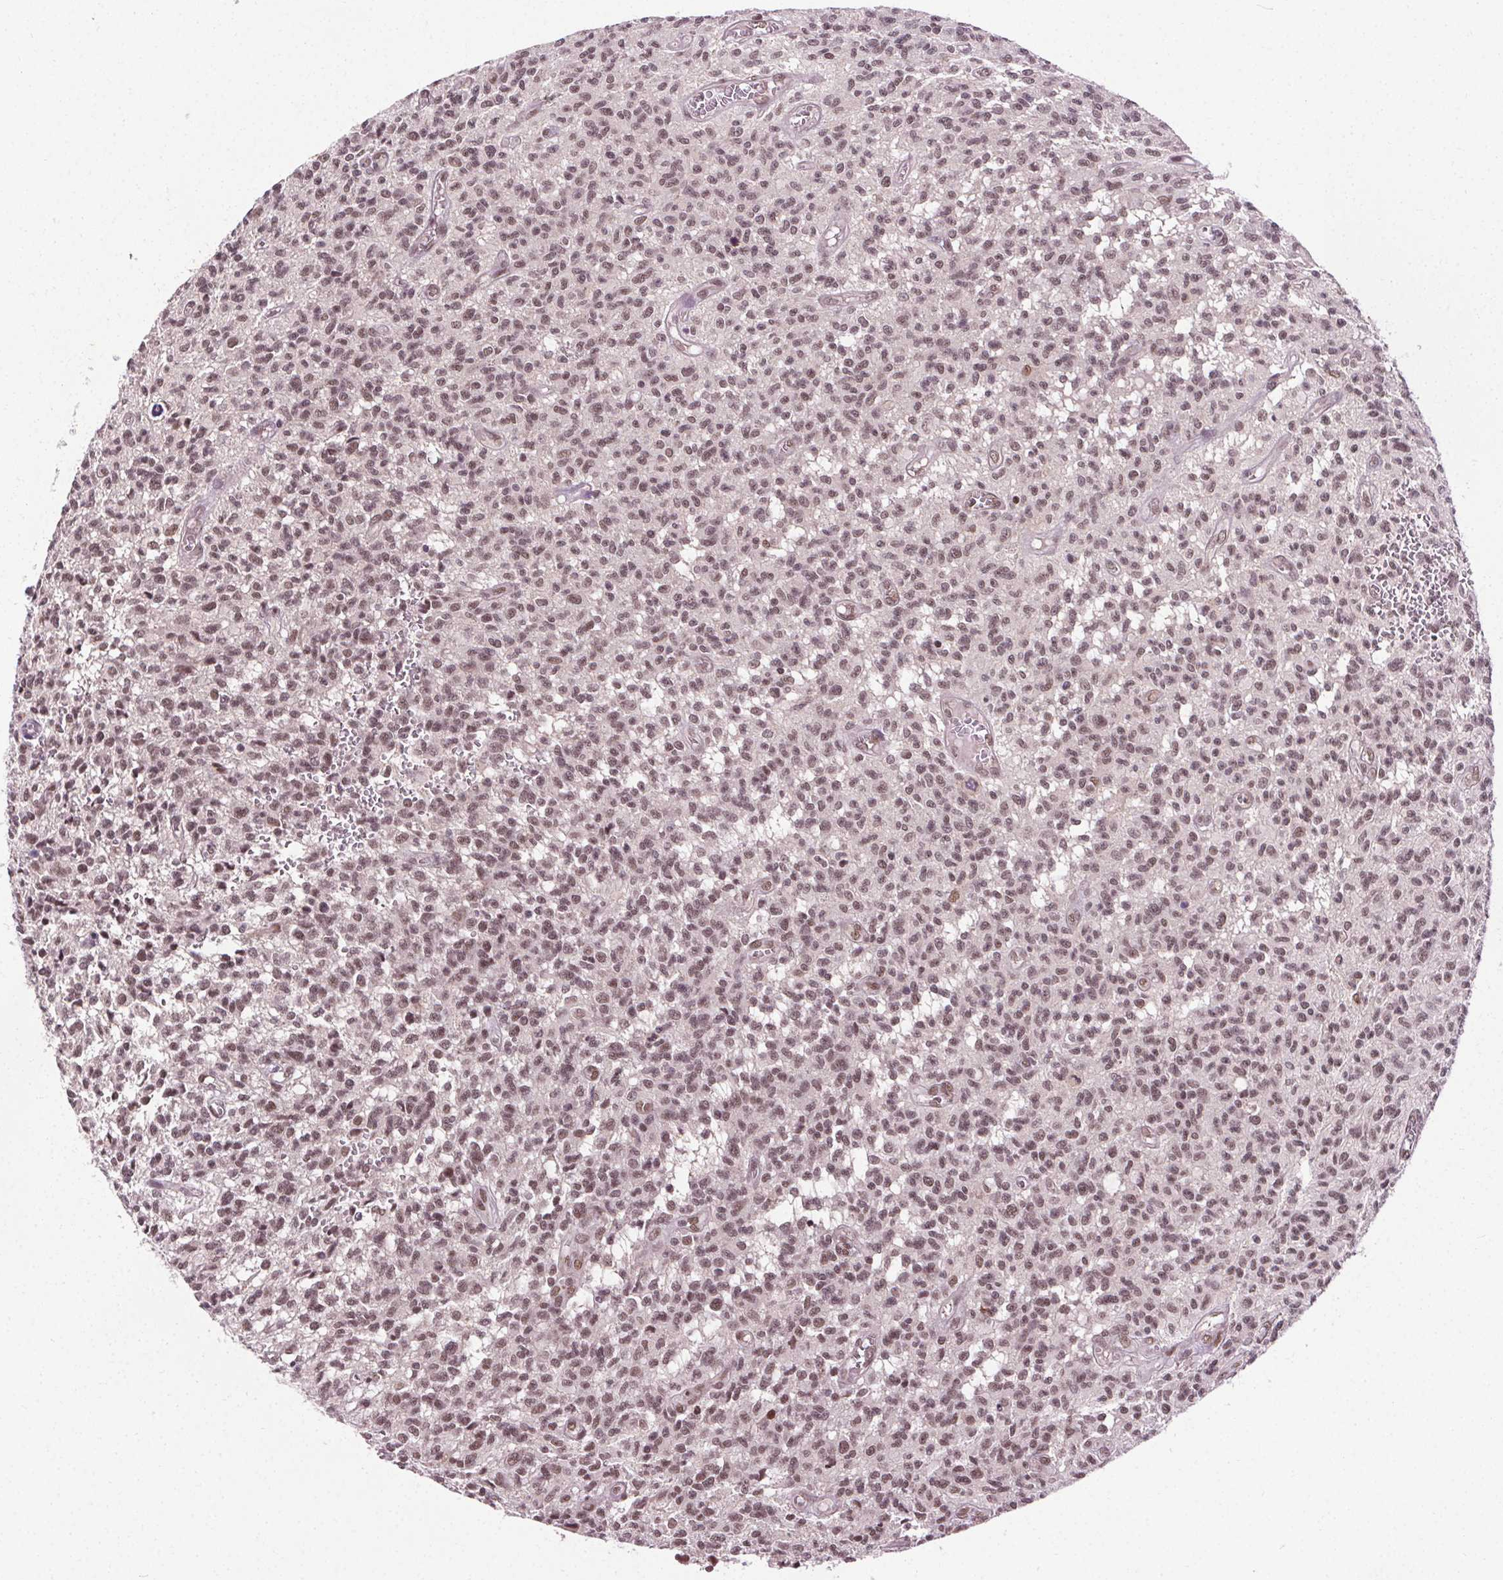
{"staining": {"intensity": "weak", "quantity": ">75%", "location": "nuclear"}, "tissue": "glioma", "cell_type": "Tumor cells", "image_type": "cancer", "snomed": [{"axis": "morphology", "description": "Glioma, malignant, Low grade"}, {"axis": "topography", "description": "Brain"}], "caption": "Protein analysis of malignant glioma (low-grade) tissue reveals weak nuclear positivity in approximately >75% of tumor cells.", "gene": "MED6", "patient": {"sex": "male", "age": 64}}